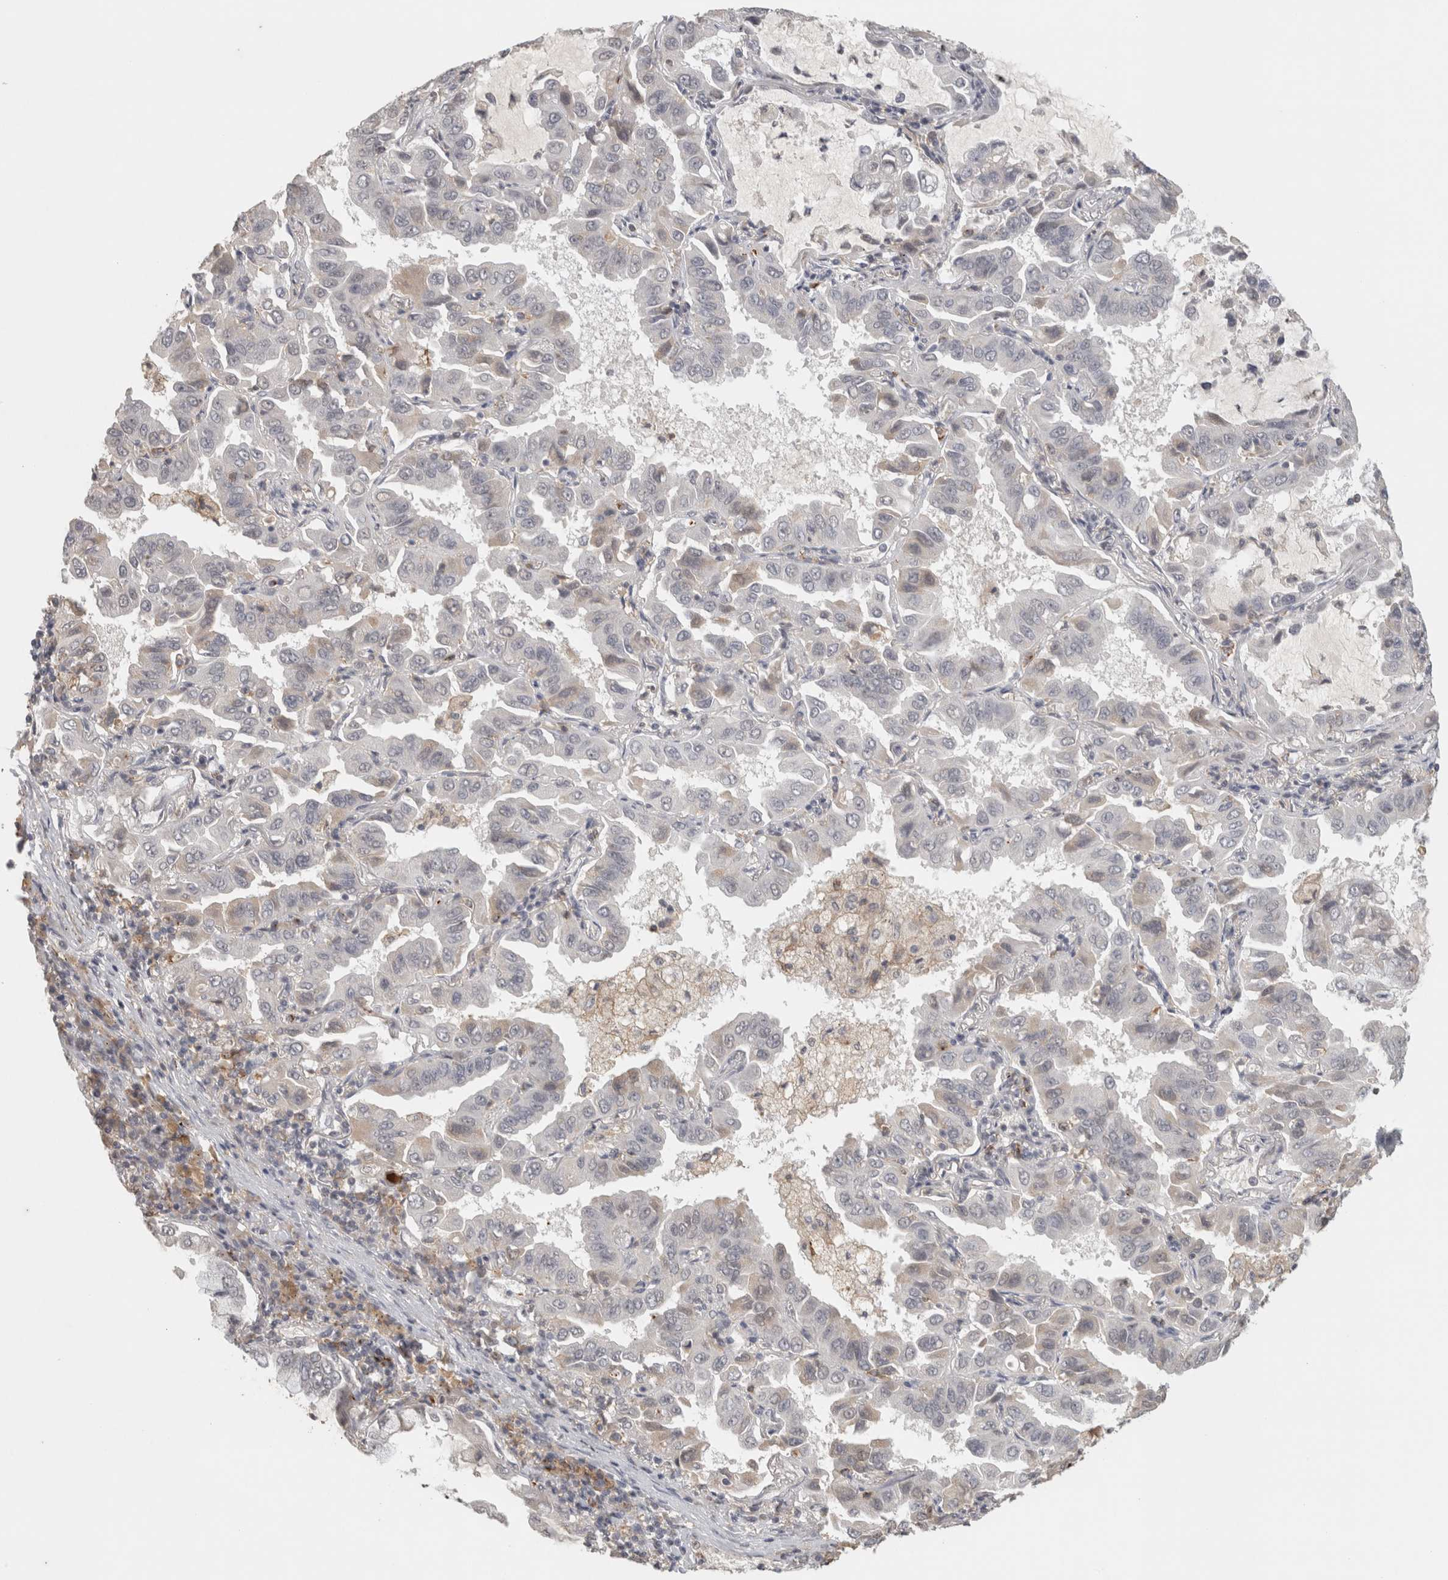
{"staining": {"intensity": "negative", "quantity": "none", "location": "none"}, "tissue": "lung cancer", "cell_type": "Tumor cells", "image_type": "cancer", "snomed": [{"axis": "morphology", "description": "Adenocarcinoma, NOS"}, {"axis": "topography", "description": "Lung"}], "caption": "Immunohistochemical staining of lung cancer demonstrates no significant staining in tumor cells.", "gene": "HAVCR2", "patient": {"sex": "male", "age": 64}}